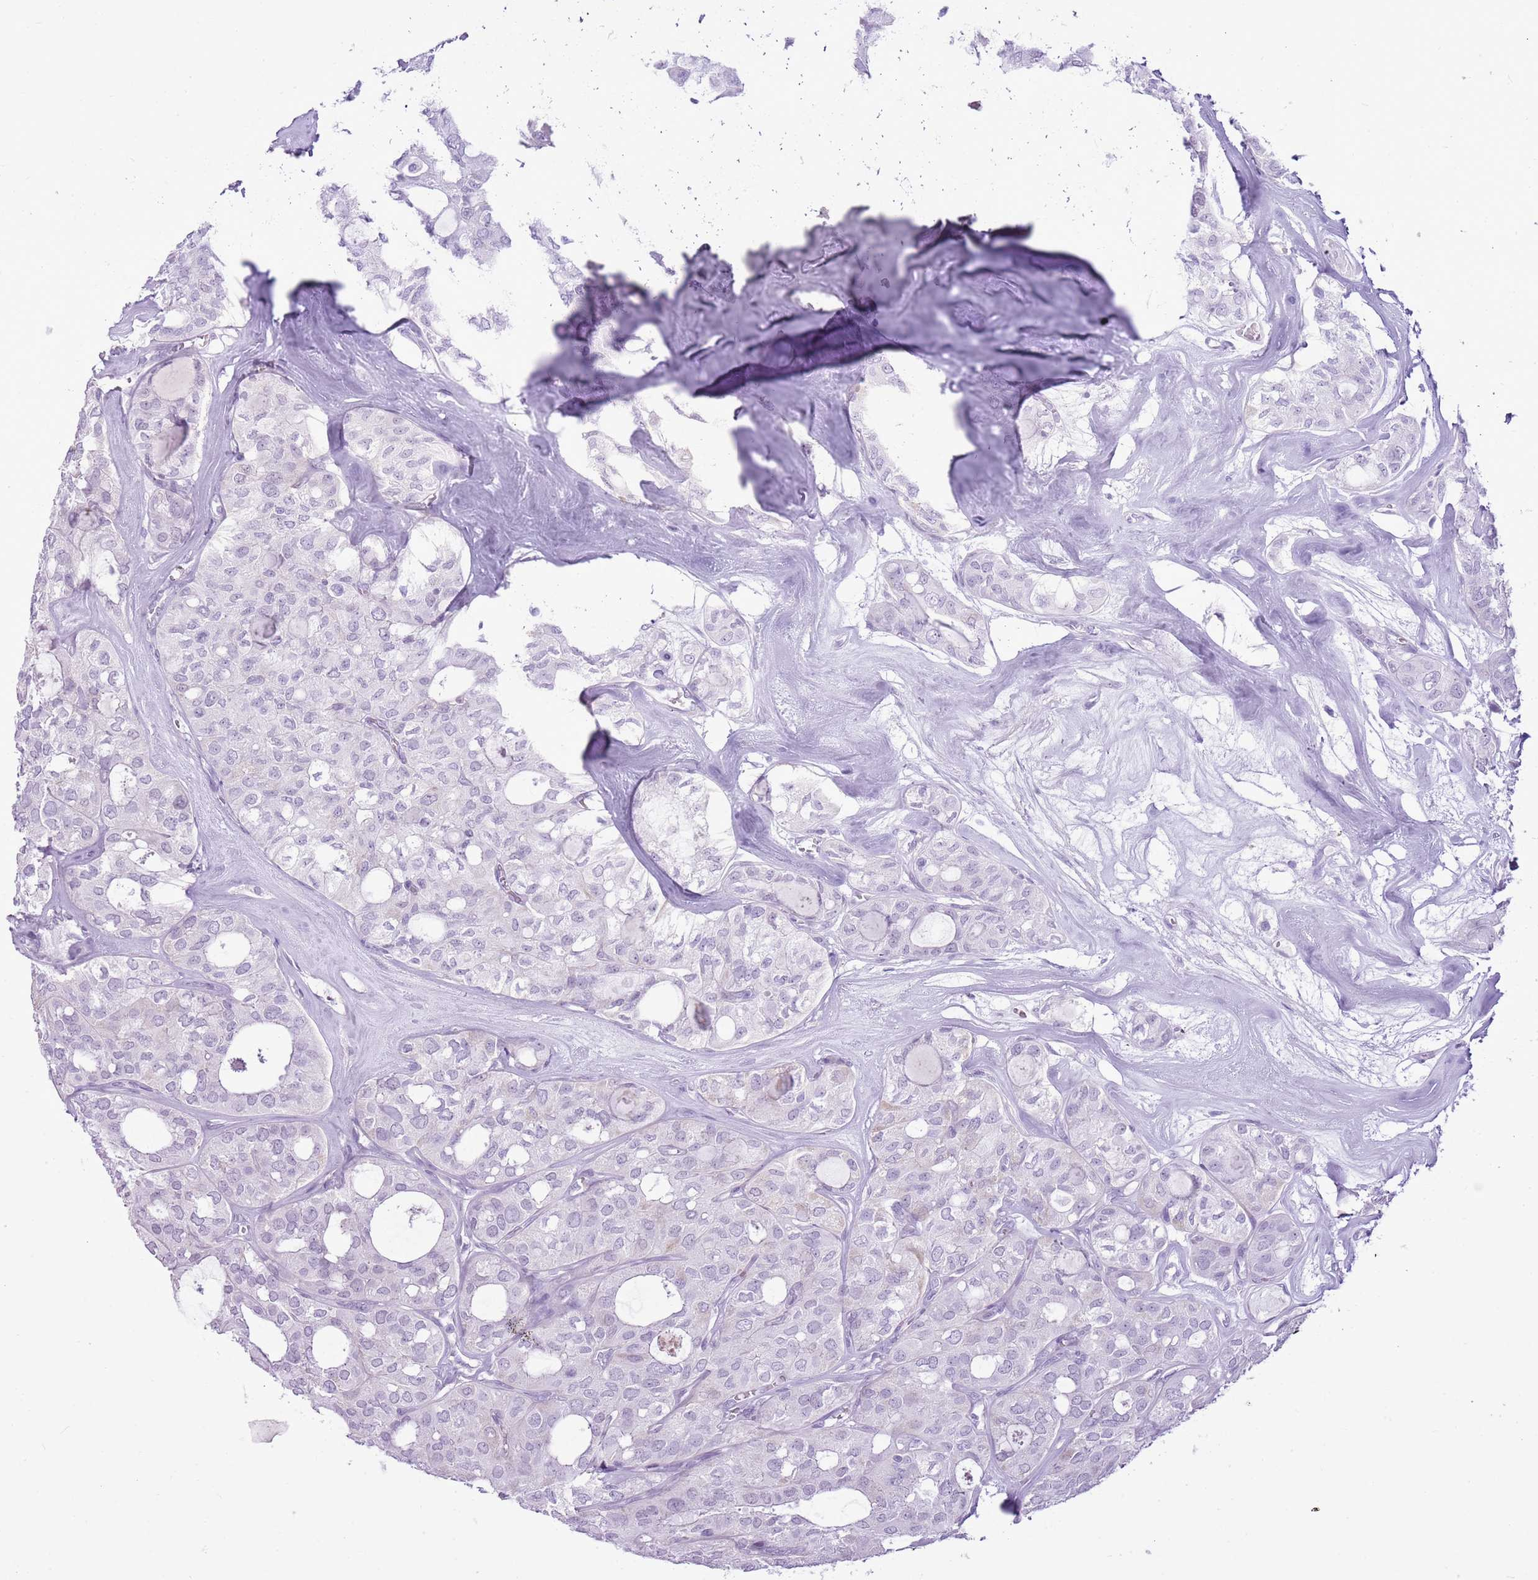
{"staining": {"intensity": "negative", "quantity": "none", "location": "none"}, "tissue": "thyroid cancer", "cell_type": "Tumor cells", "image_type": "cancer", "snomed": [{"axis": "morphology", "description": "Follicular adenoma carcinoma, NOS"}, {"axis": "topography", "description": "Thyroid gland"}], "caption": "Immunohistochemistry photomicrograph of thyroid cancer (follicular adenoma carcinoma) stained for a protein (brown), which demonstrates no positivity in tumor cells.", "gene": "RPL3L", "patient": {"sex": "male", "age": 75}}